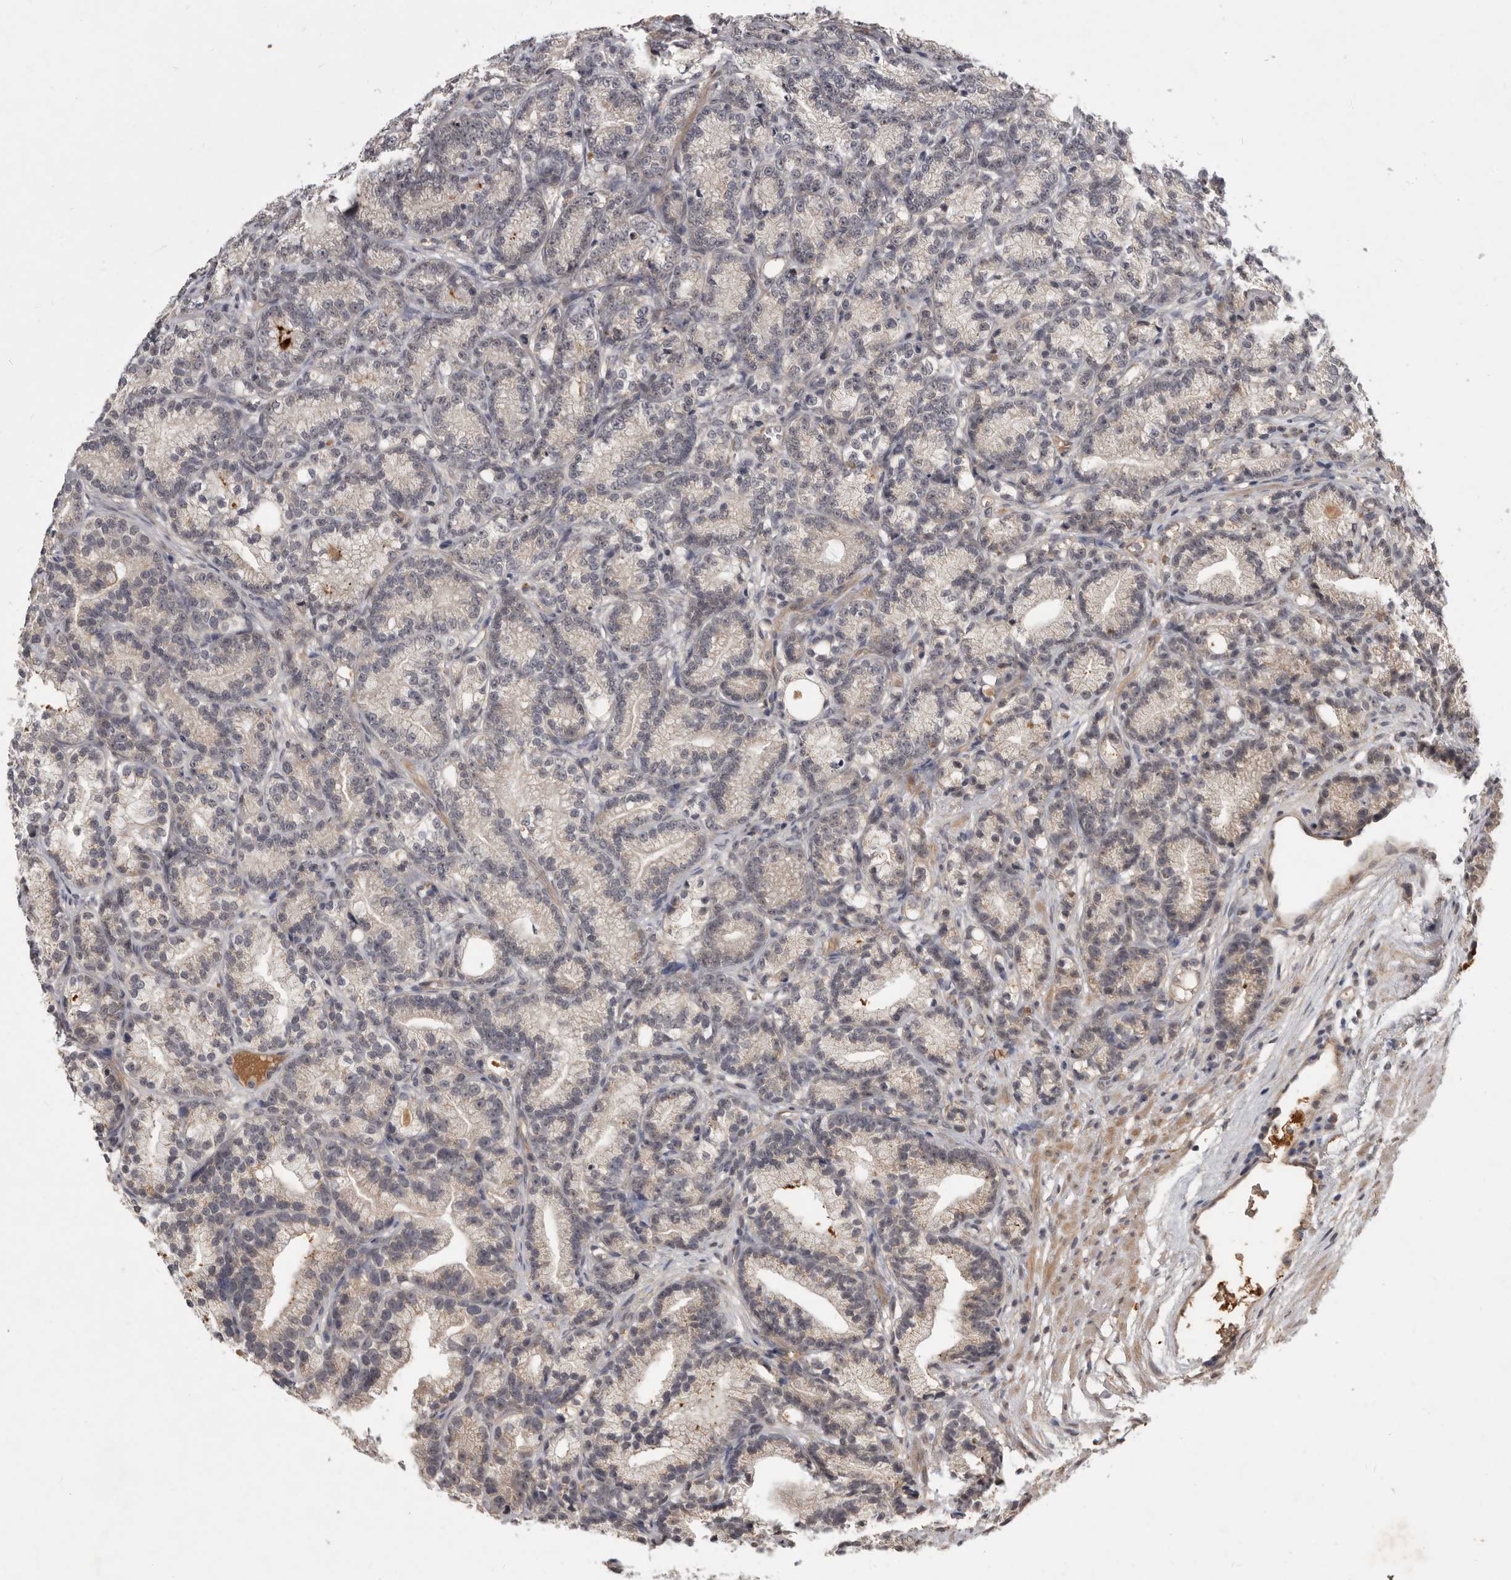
{"staining": {"intensity": "moderate", "quantity": "<25%", "location": "cytoplasmic/membranous"}, "tissue": "prostate cancer", "cell_type": "Tumor cells", "image_type": "cancer", "snomed": [{"axis": "morphology", "description": "Adenocarcinoma, Low grade"}, {"axis": "topography", "description": "Prostate"}], "caption": "Immunohistochemical staining of prostate low-grade adenocarcinoma reveals low levels of moderate cytoplasmic/membranous protein positivity in about <25% of tumor cells.", "gene": "DNAJC28", "patient": {"sex": "male", "age": 89}}